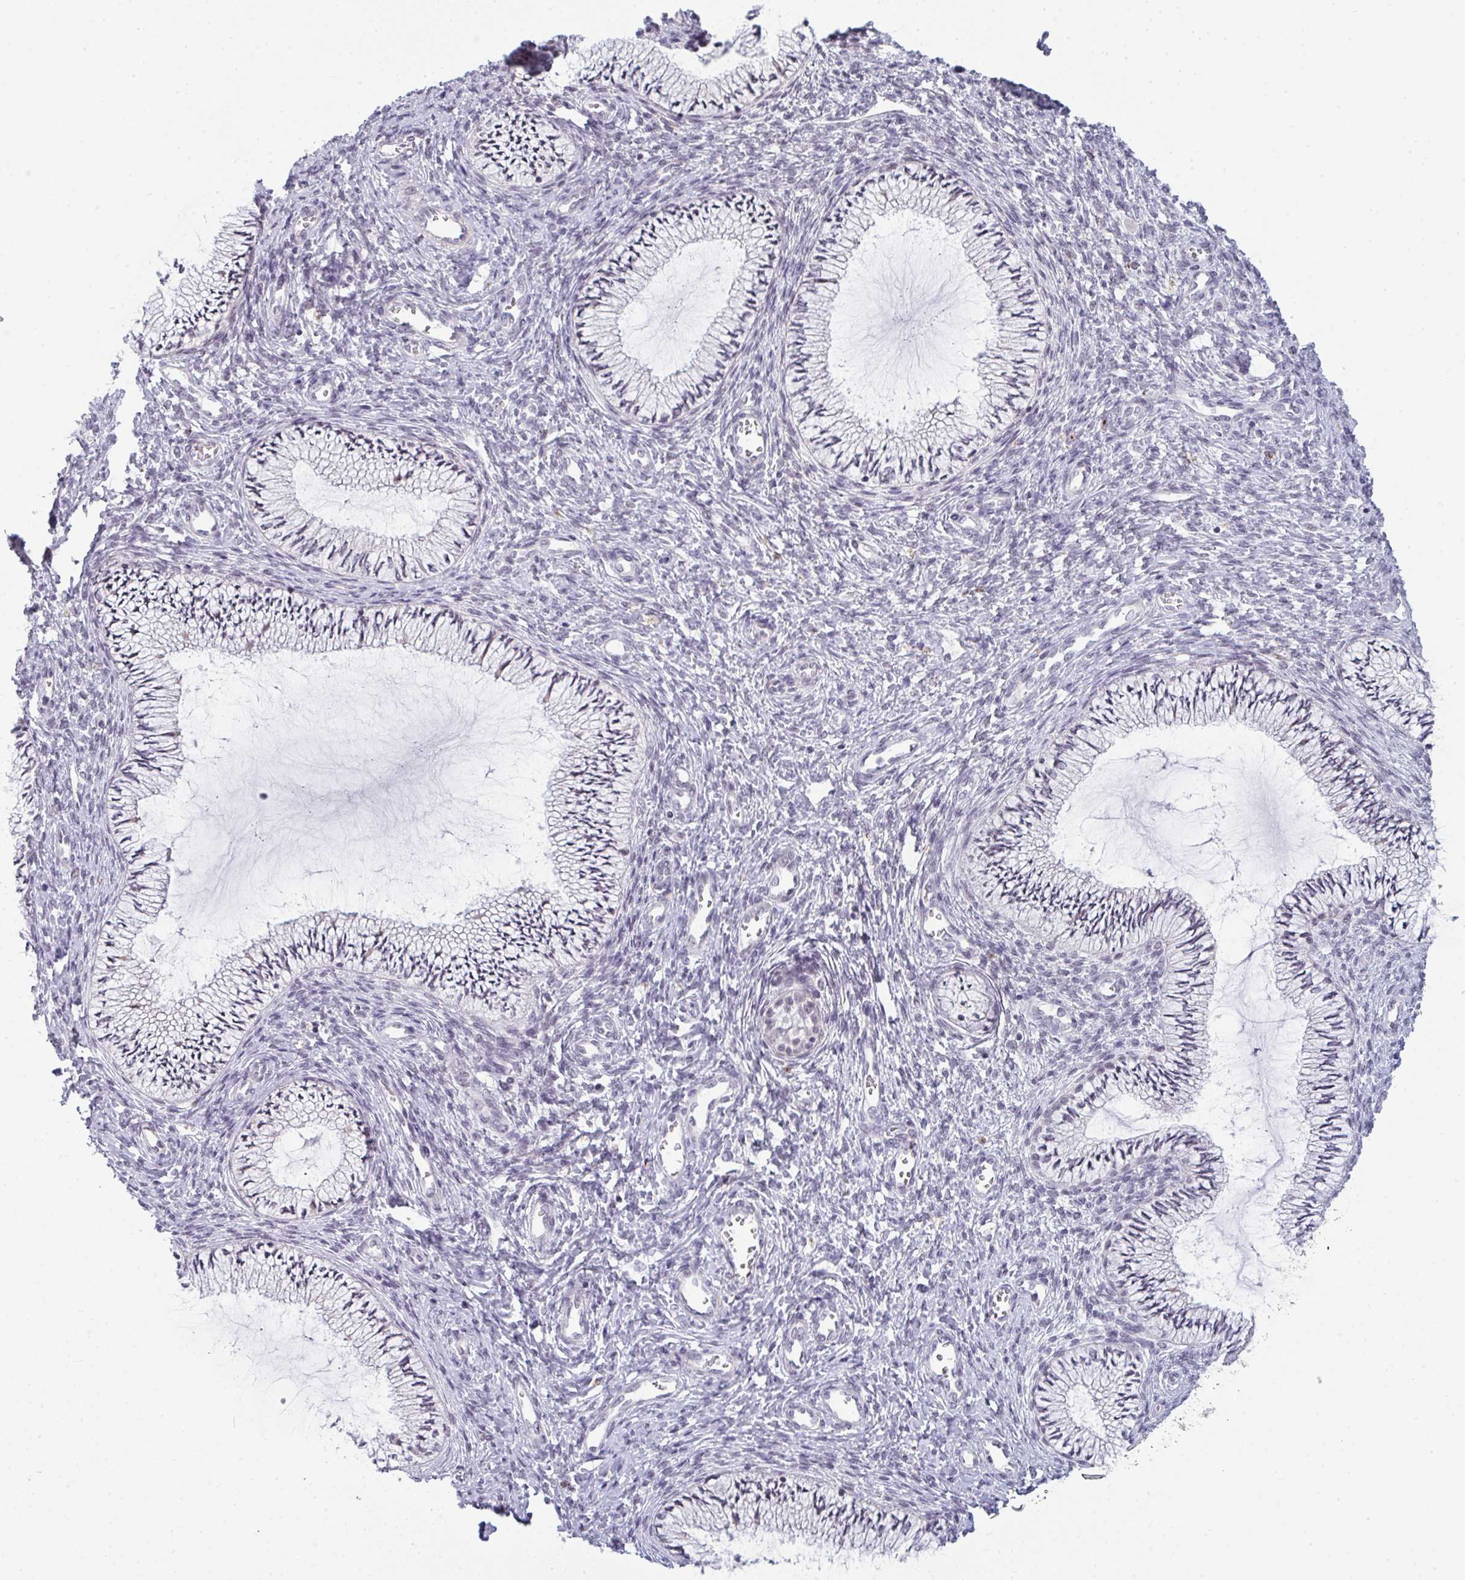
{"staining": {"intensity": "negative", "quantity": "none", "location": "none"}, "tissue": "cervix", "cell_type": "Glandular cells", "image_type": "normal", "snomed": [{"axis": "morphology", "description": "Normal tissue, NOS"}, {"axis": "topography", "description": "Cervix"}], "caption": "Immunohistochemistry (IHC) micrograph of benign cervix: cervix stained with DAB (3,3'-diaminobenzidine) reveals no significant protein positivity in glandular cells.", "gene": "TEX33", "patient": {"sex": "female", "age": 24}}